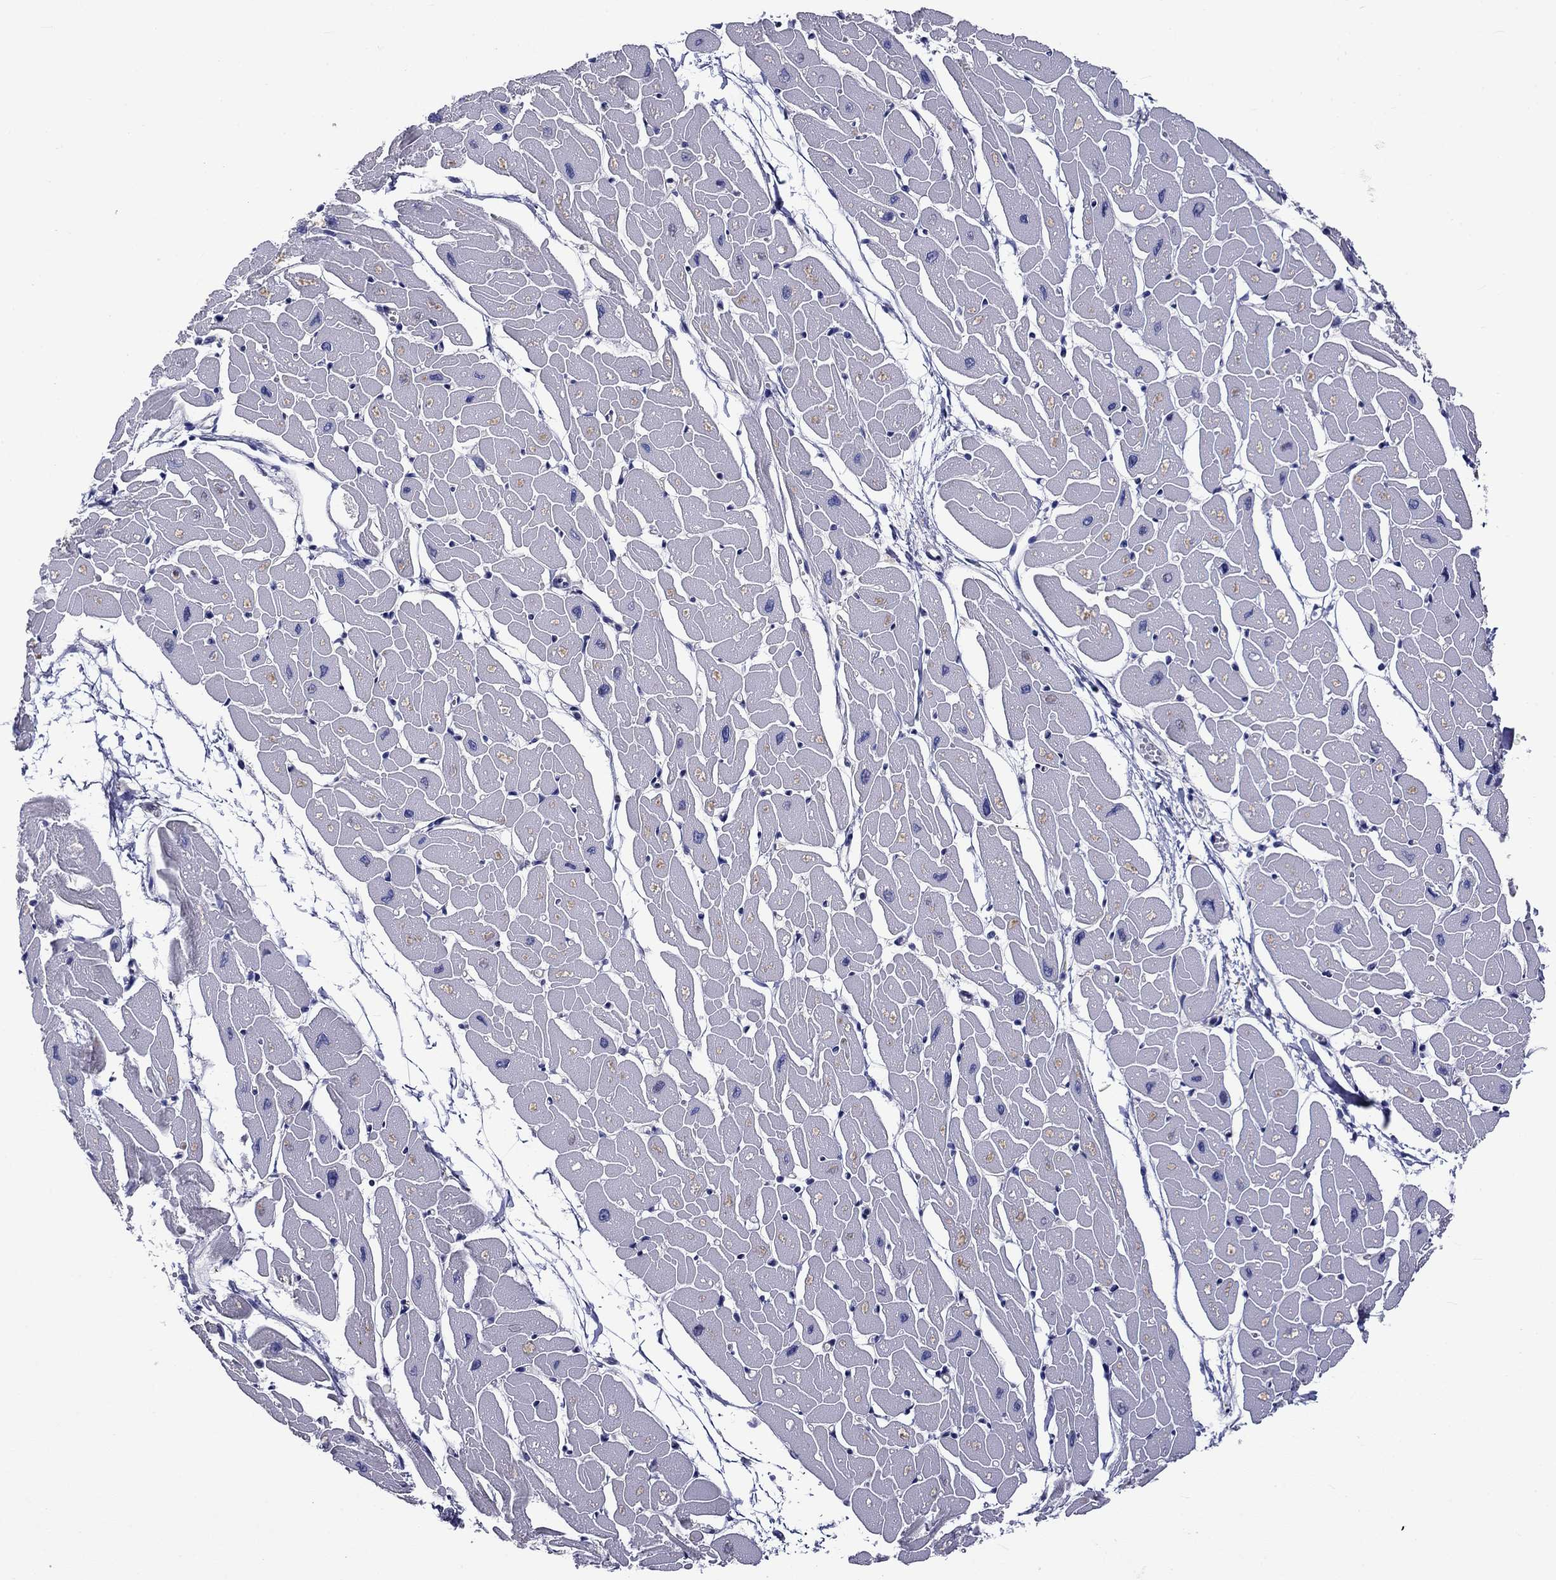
{"staining": {"intensity": "negative", "quantity": "none", "location": "none"}, "tissue": "heart muscle", "cell_type": "Cardiomyocytes", "image_type": "normal", "snomed": [{"axis": "morphology", "description": "Normal tissue, NOS"}, {"axis": "topography", "description": "Heart"}], "caption": "This micrograph is of benign heart muscle stained with IHC to label a protein in brown with the nuclei are counter-stained blue. There is no expression in cardiomyocytes.", "gene": "CNDP1", "patient": {"sex": "male", "age": 57}}